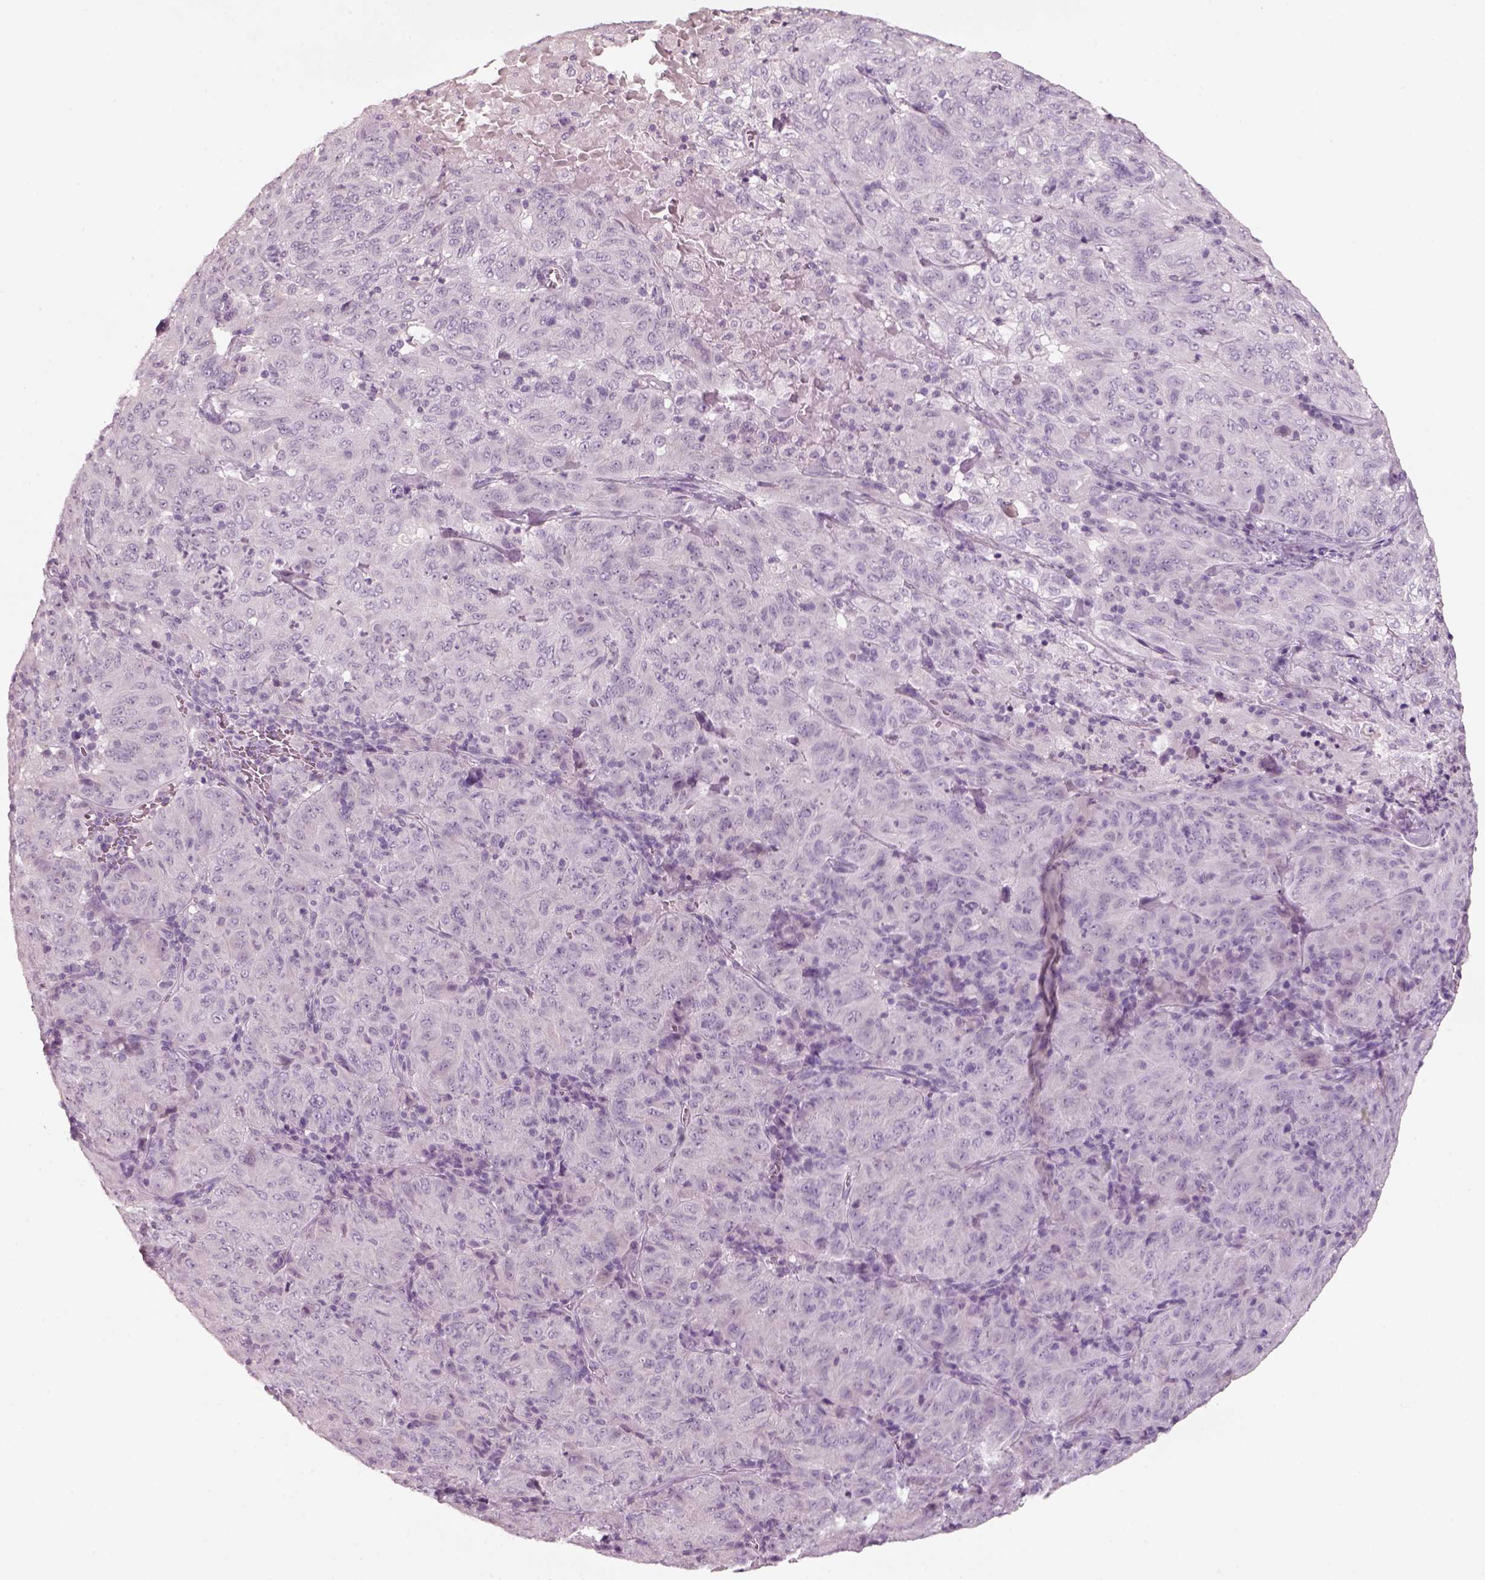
{"staining": {"intensity": "negative", "quantity": "none", "location": "none"}, "tissue": "pancreatic cancer", "cell_type": "Tumor cells", "image_type": "cancer", "snomed": [{"axis": "morphology", "description": "Adenocarcinoma, NOS"}, {"axis": "topography", "description": "Pancreas"}], "caption": "A high-resolution photomicrograph shows IHC staining of pancreatic adenocarcinoma, which reveals no significant positivity in tumor cells.", "gene": "SLC6A2", "patient": {"sex": "male", "age": 63}}